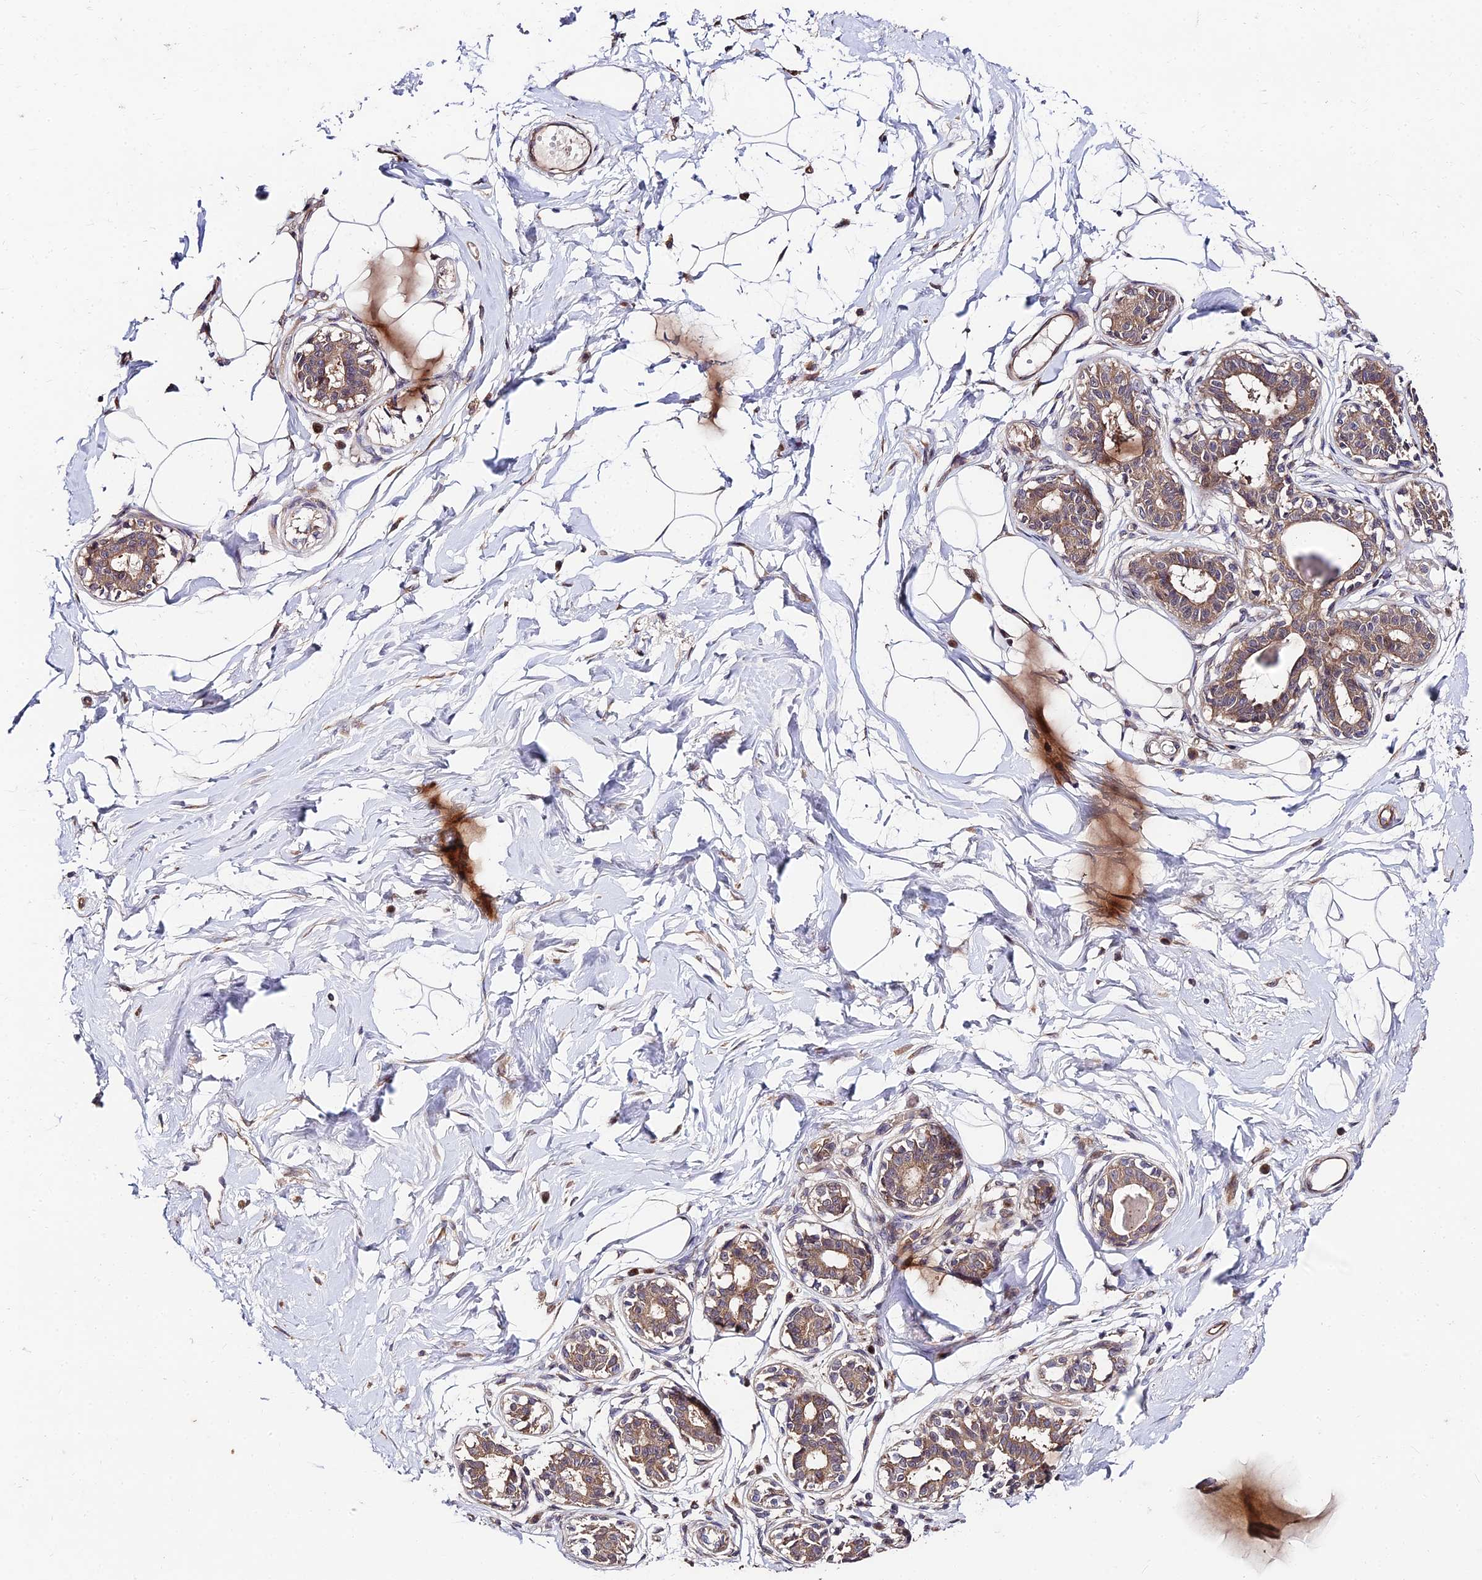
{"staining": {"intensity": "moderate", "quantity": ">75%", "location": "cytoplasmic/membranous"}, "tissue": "breast", "cell_type": "Adipocytes", "image_type": "normal", "snomed": [{"axis": "morphology", "description": "Normal tissue, NOS"}, {"axis": "topography", "description": "Breast"}], "caption": "Moderate cytoplasmic/membranous protein positivity is identified in approximately >75% of adipocytes in breast. The protein is stained brown, and the nuclei are stained in blue (DAB (3,3'-diaminobenzidine) IHC with brightfield microscopy, high magnification).", "gene": "MKKS", "patient": {"sex": "female", "age": 45}}